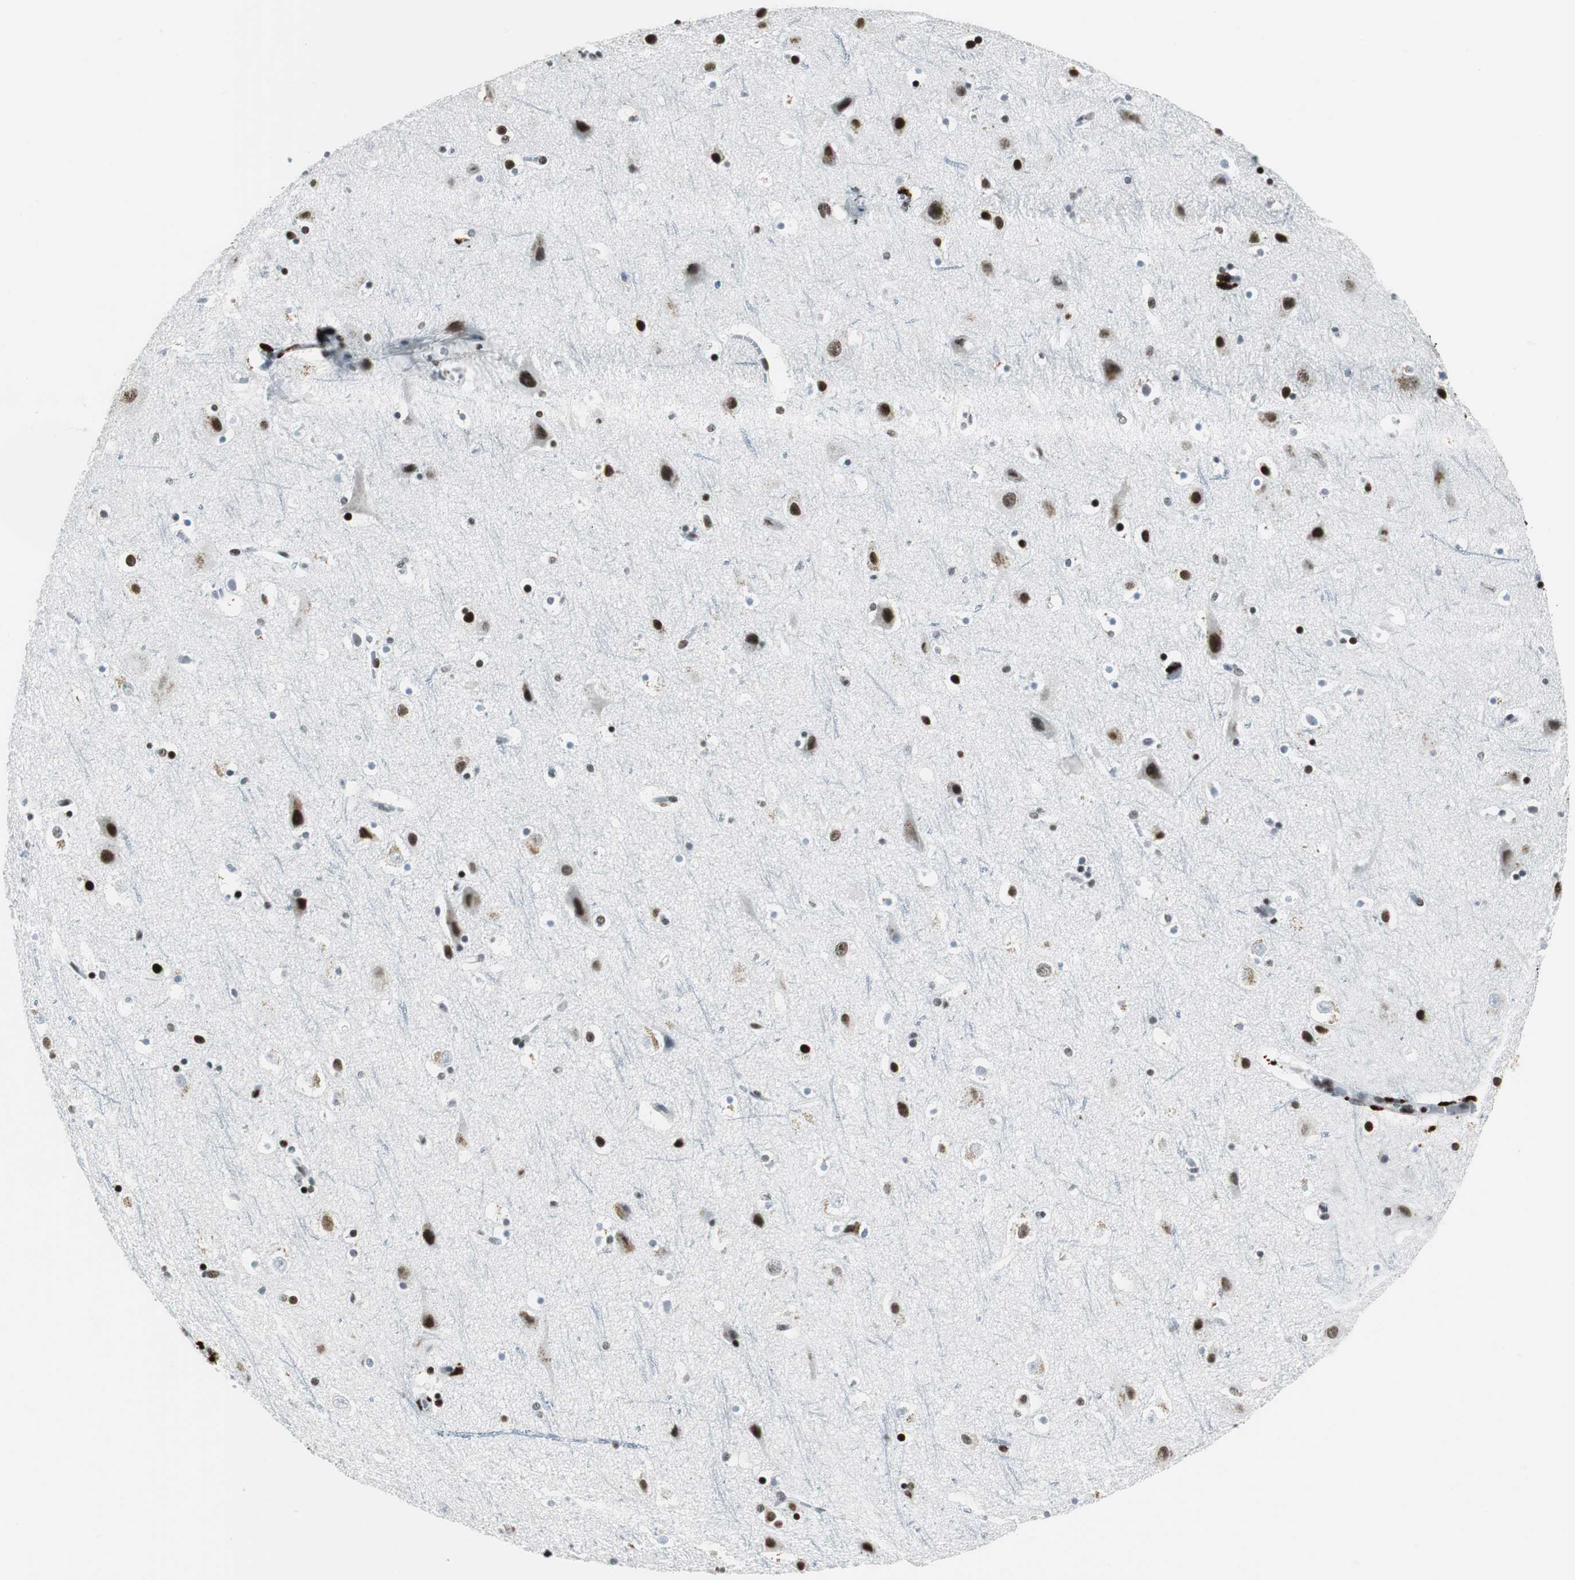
{"staining": {"intensity": "weak", "quantity": "25%-75%", "location": "cytoplasmic/membranous"}, "tissue": "cerebral cortex", "cell_type": "Endothelial cells", "image_type": "normal", "snomed": [{"axis": "morphology", "description": "Normal tissue, NOS"}, {"axis": "topography", "description": "Cerebral cortex"}], "caption": "Immunohistochemistry (IHC) (DAB (3,3'-diaminobenzidine)) staining of normal human cerebral cortex shows weak cytoplasmic/membranous protein positivity in approximately 25%-75% of endothelial cells. The staining was performed using DAB (3,3'-diaminobenzidine), with brown indicating positive protein expression. Nuclei are stained blue with hematoxylin.", "gene": "RBBP4", "patient": {"sex": "male", "age": 45}}